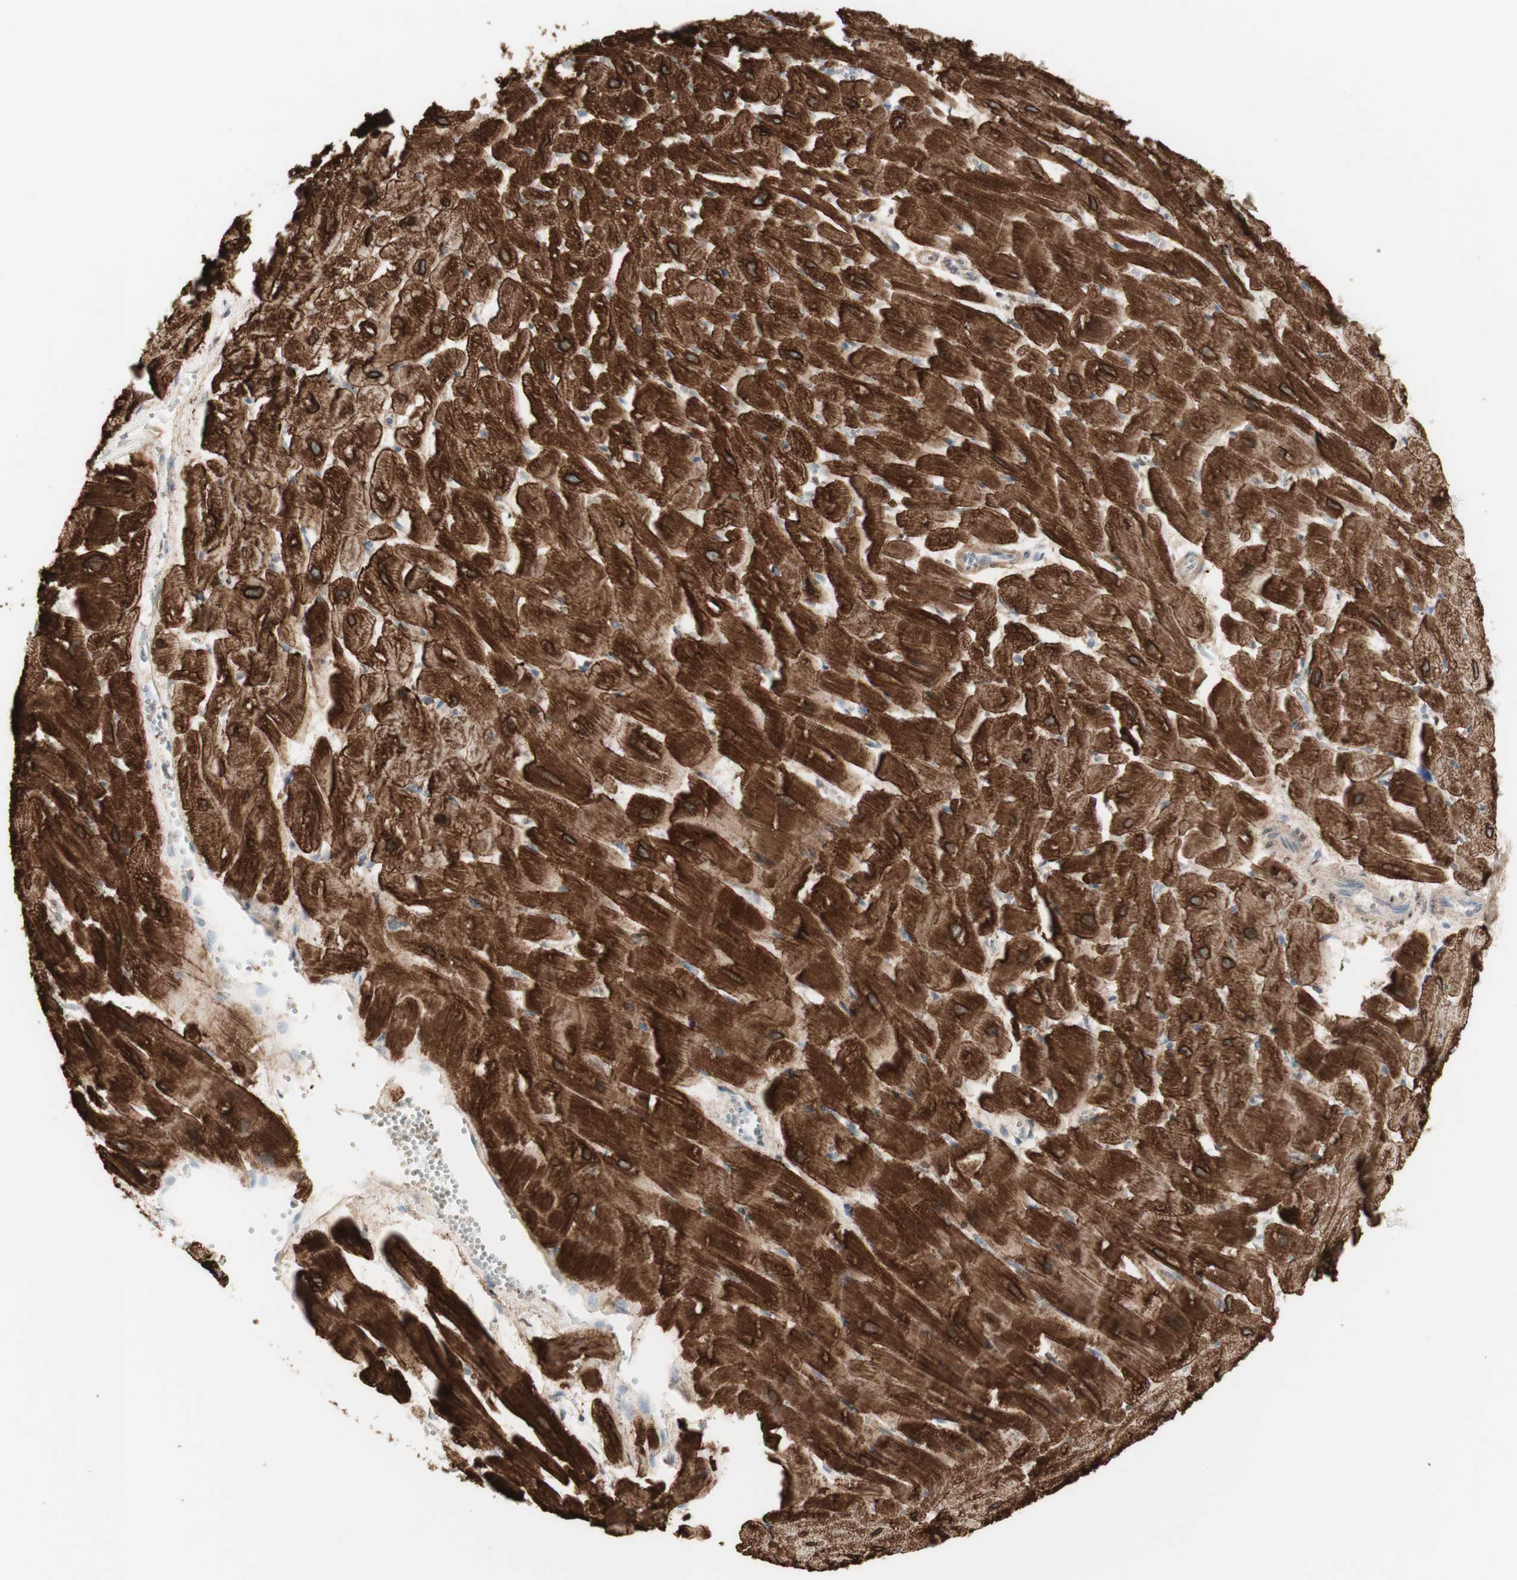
{"staining": {"intensity": "strong", "quantity": ">75%", "location": "cytoplasmic/membranous"}, "tissue": "heart muscle", "cell_type": "Cardiomyocytes", "image_type": "normal", "snomed": [{"axis": "morphology", "description": "Normal tissue, NOS"}, {"axis": "topography", "description": "Heart"}], "caption": "Strong cytoplasmic/membranous staining is present in about >75% of cardiomyocytes in normal heart muscle. (Brightfield microscopy of DAB IHC at high magnification).", "gene": "MUC3A", "patient": {"sex": "female", "age": 19}}